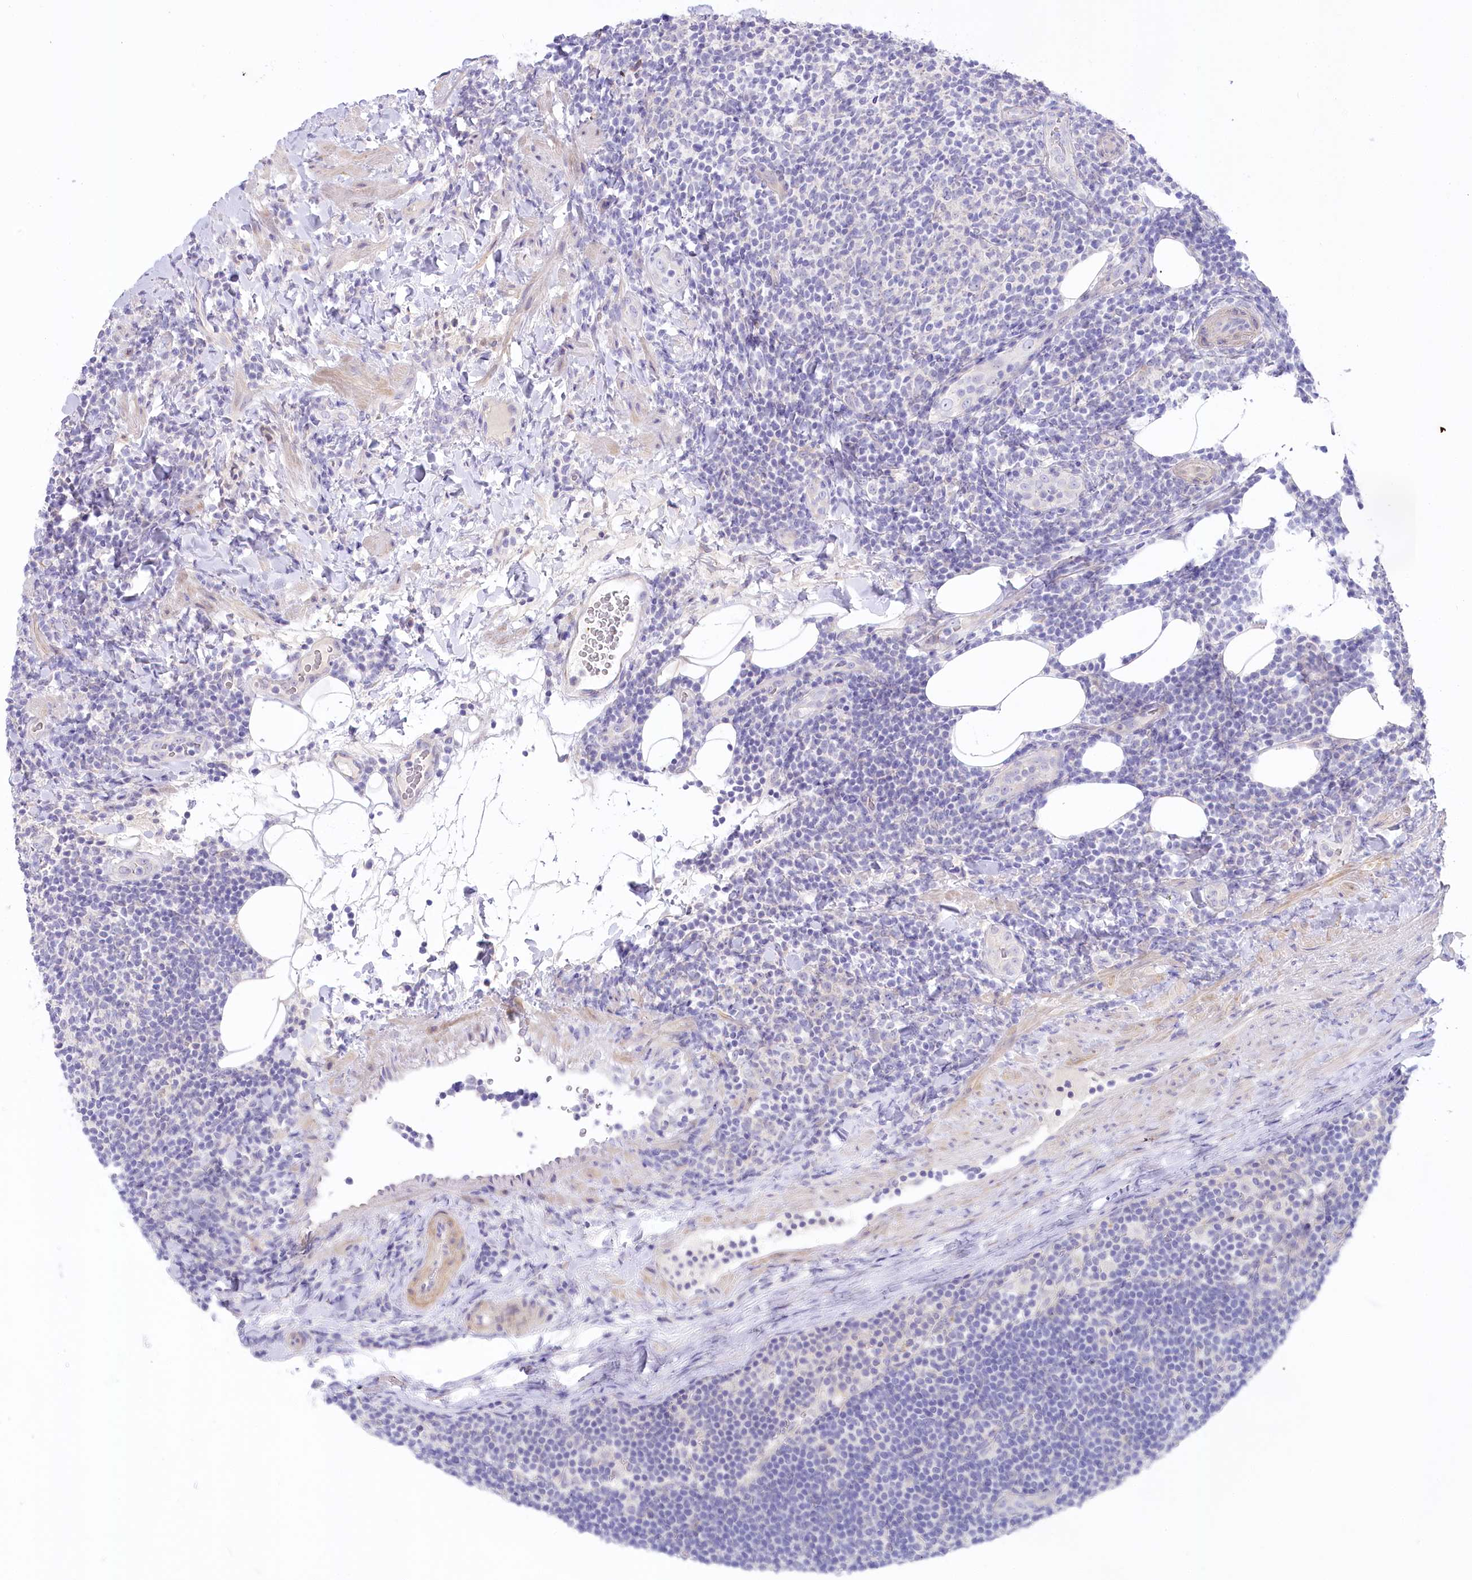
{"staining": {"intensity": "negative", "quantity": "none", "location": "none"}, "tissue": "lymphoma", "cell_type": "Tumor cells", "image_type": "cancer", "snomed": [{"axis": "morphology", "description": "Malignant lymphoma, non-Hodgkin's type, Low grade"}, {"axis": "topography", "description": "Lymph node"}], "caption": "The photomicrograph exhibits no staining of tumor cells in lymphoma.", "gene": "MYOZ1", "patient": {"sex": "male", "age": 66}}